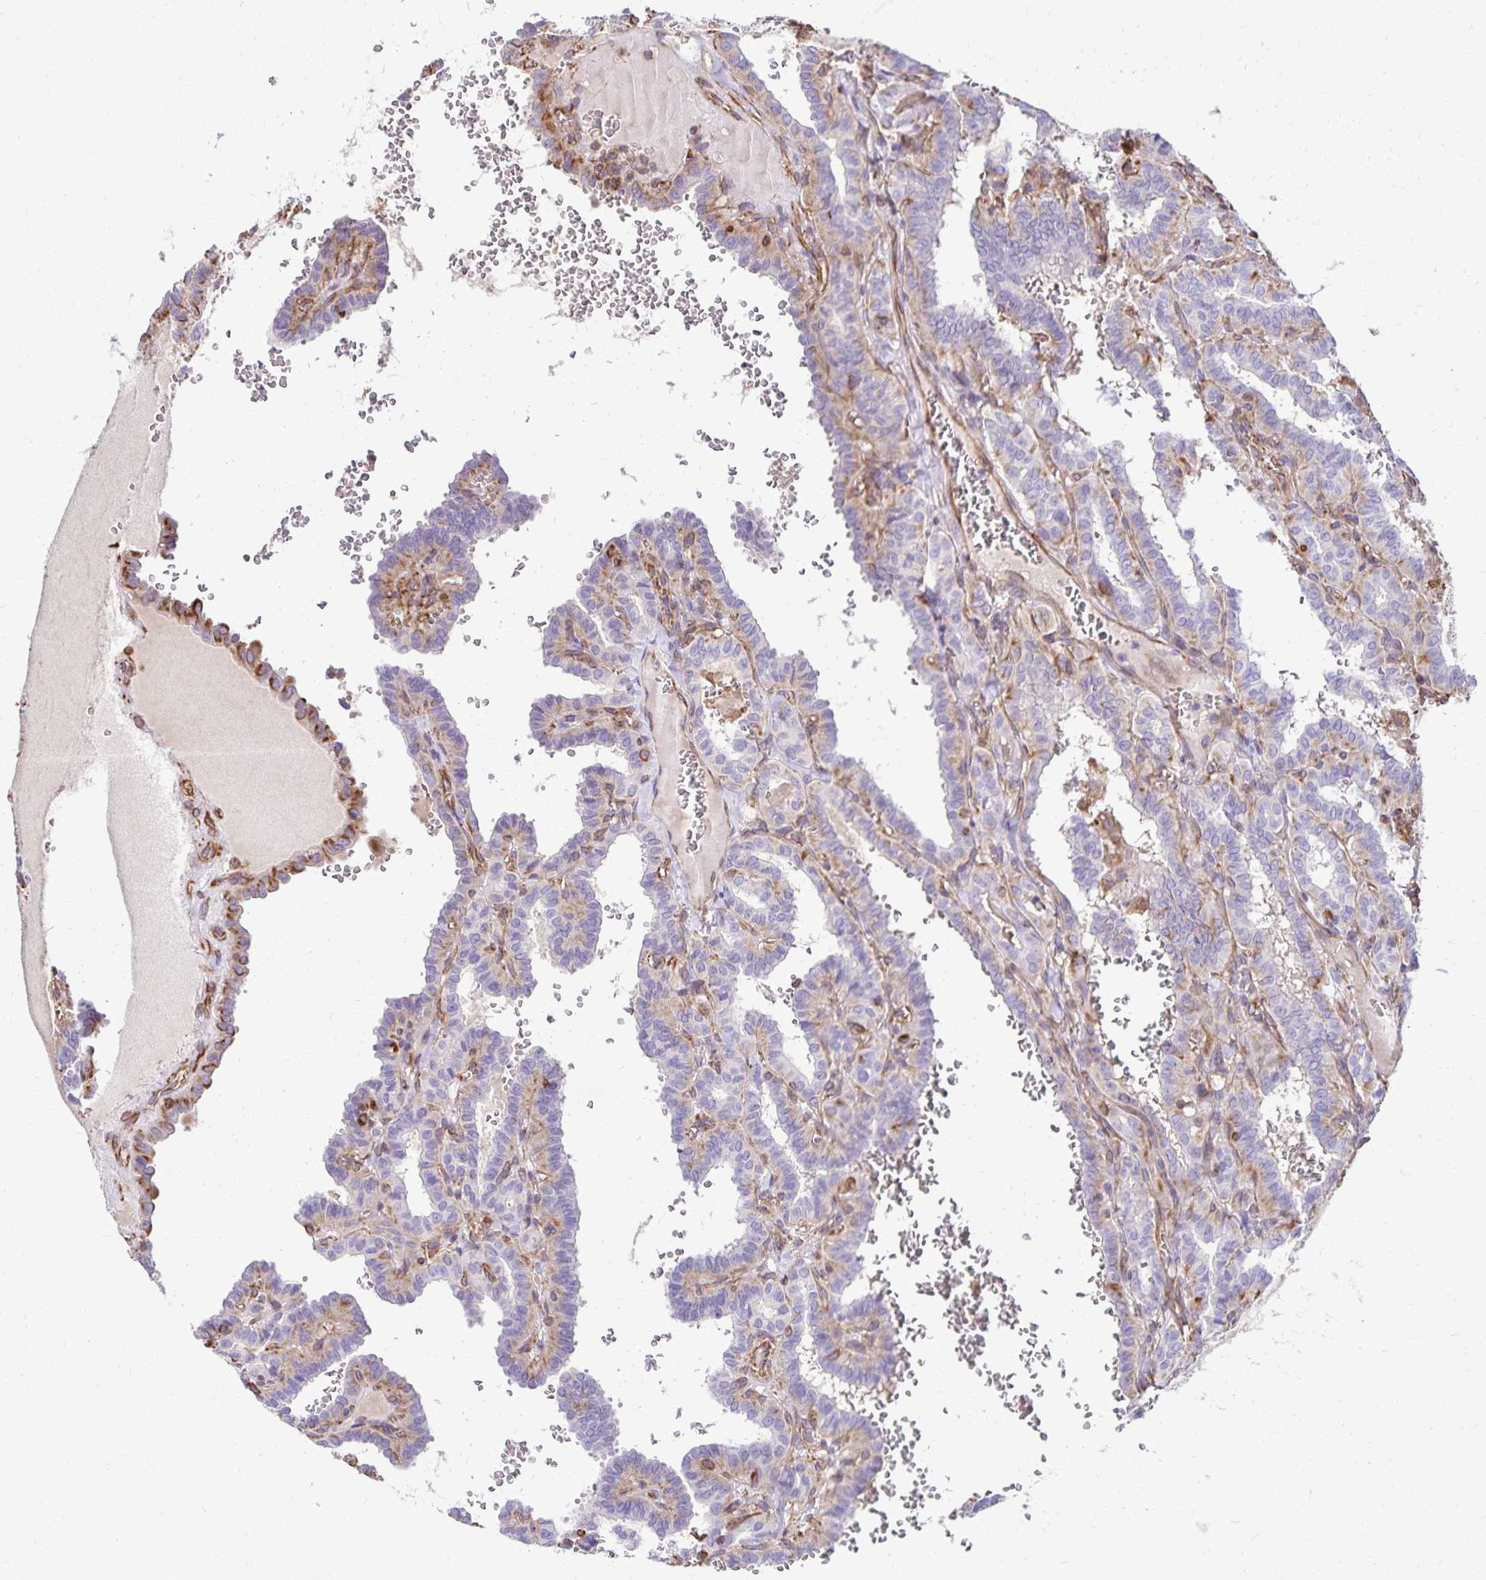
{"staining": {"intensity": "negative", "quantity": "none", "location": "none"}, "tissue": "thyroid cancer", "cell_type": "Tumor cells", "image_type": "cancer", "snomed": [{"axis": "morphology", "description": "Papillary adenocarcinoma, NOS"}, {"axis": "topography", "description": "Thyroid gland"}], "caption": "IHC photomicrograph of neoplastic tissue: human thyroid papillary adenocarcinoma stained with DAB exhibits no significant protein expression in tumor cells.", "gene": "TRPV6", "patient": {"sex": "female", "age": 21}}